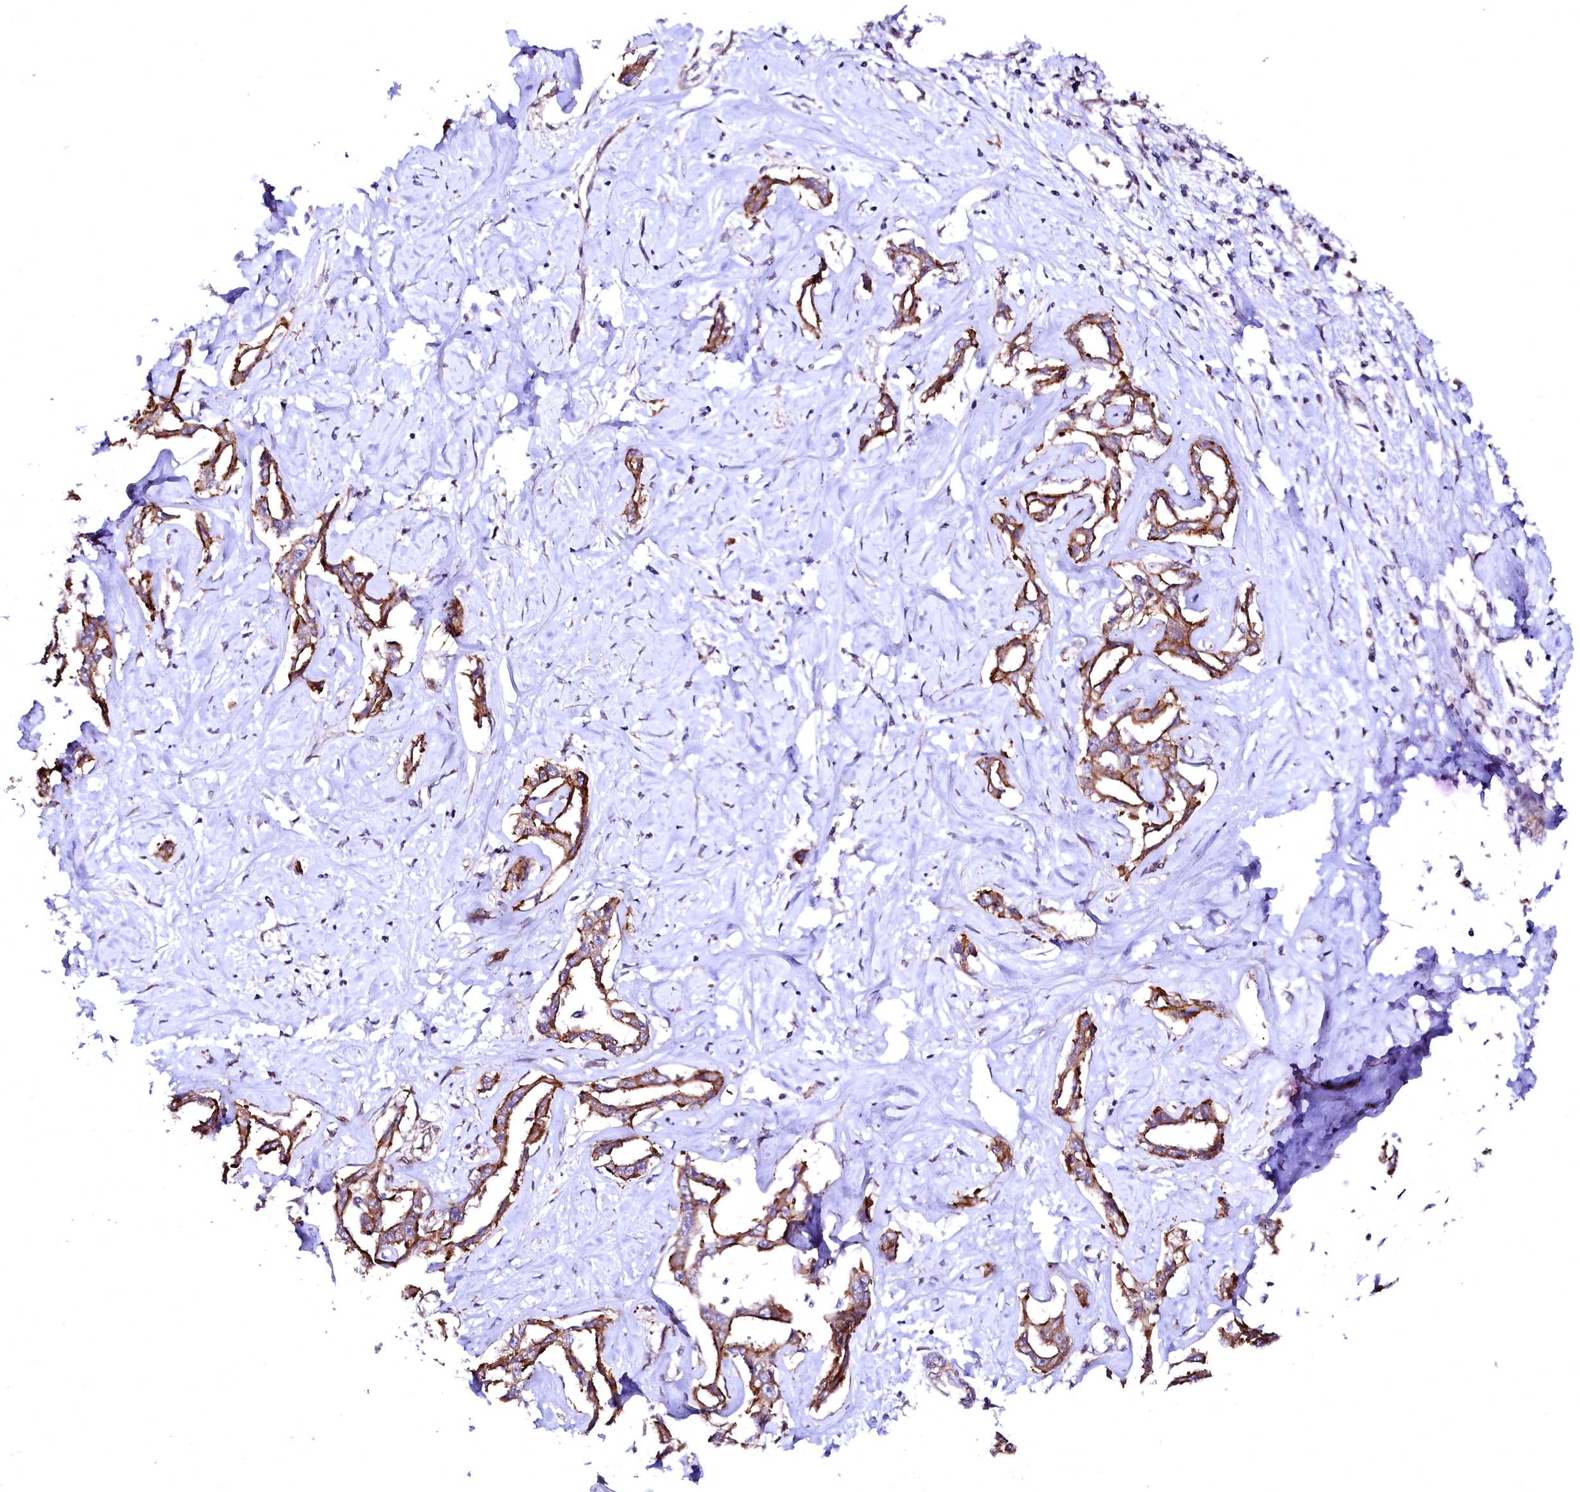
{"staining": {"intensity": "moderate", "quantity": ">75%", "location": "cytoplasmic/membranous"}, "tissue": "liver cancer", "cell_type": "Tumor cells", "image_type": "cancer", "snomed": [{"axis": "morphology", "description": "Cholangiocarcinoma"}, {"axis": "topography", "description": "Liver"}], "caption": "The micrograph displays a brown stain indicating the presence of a protein in the cytoplasmic/membranous of tumor cells in cholangiocarcinoma (liver). The staining is performed using DAB brown chromogen to label protein expression. The nuclei are counter-stained blue using hematoxylin.", "gene": "GPR176", "patient": {"sex": "male", "age": 59}}